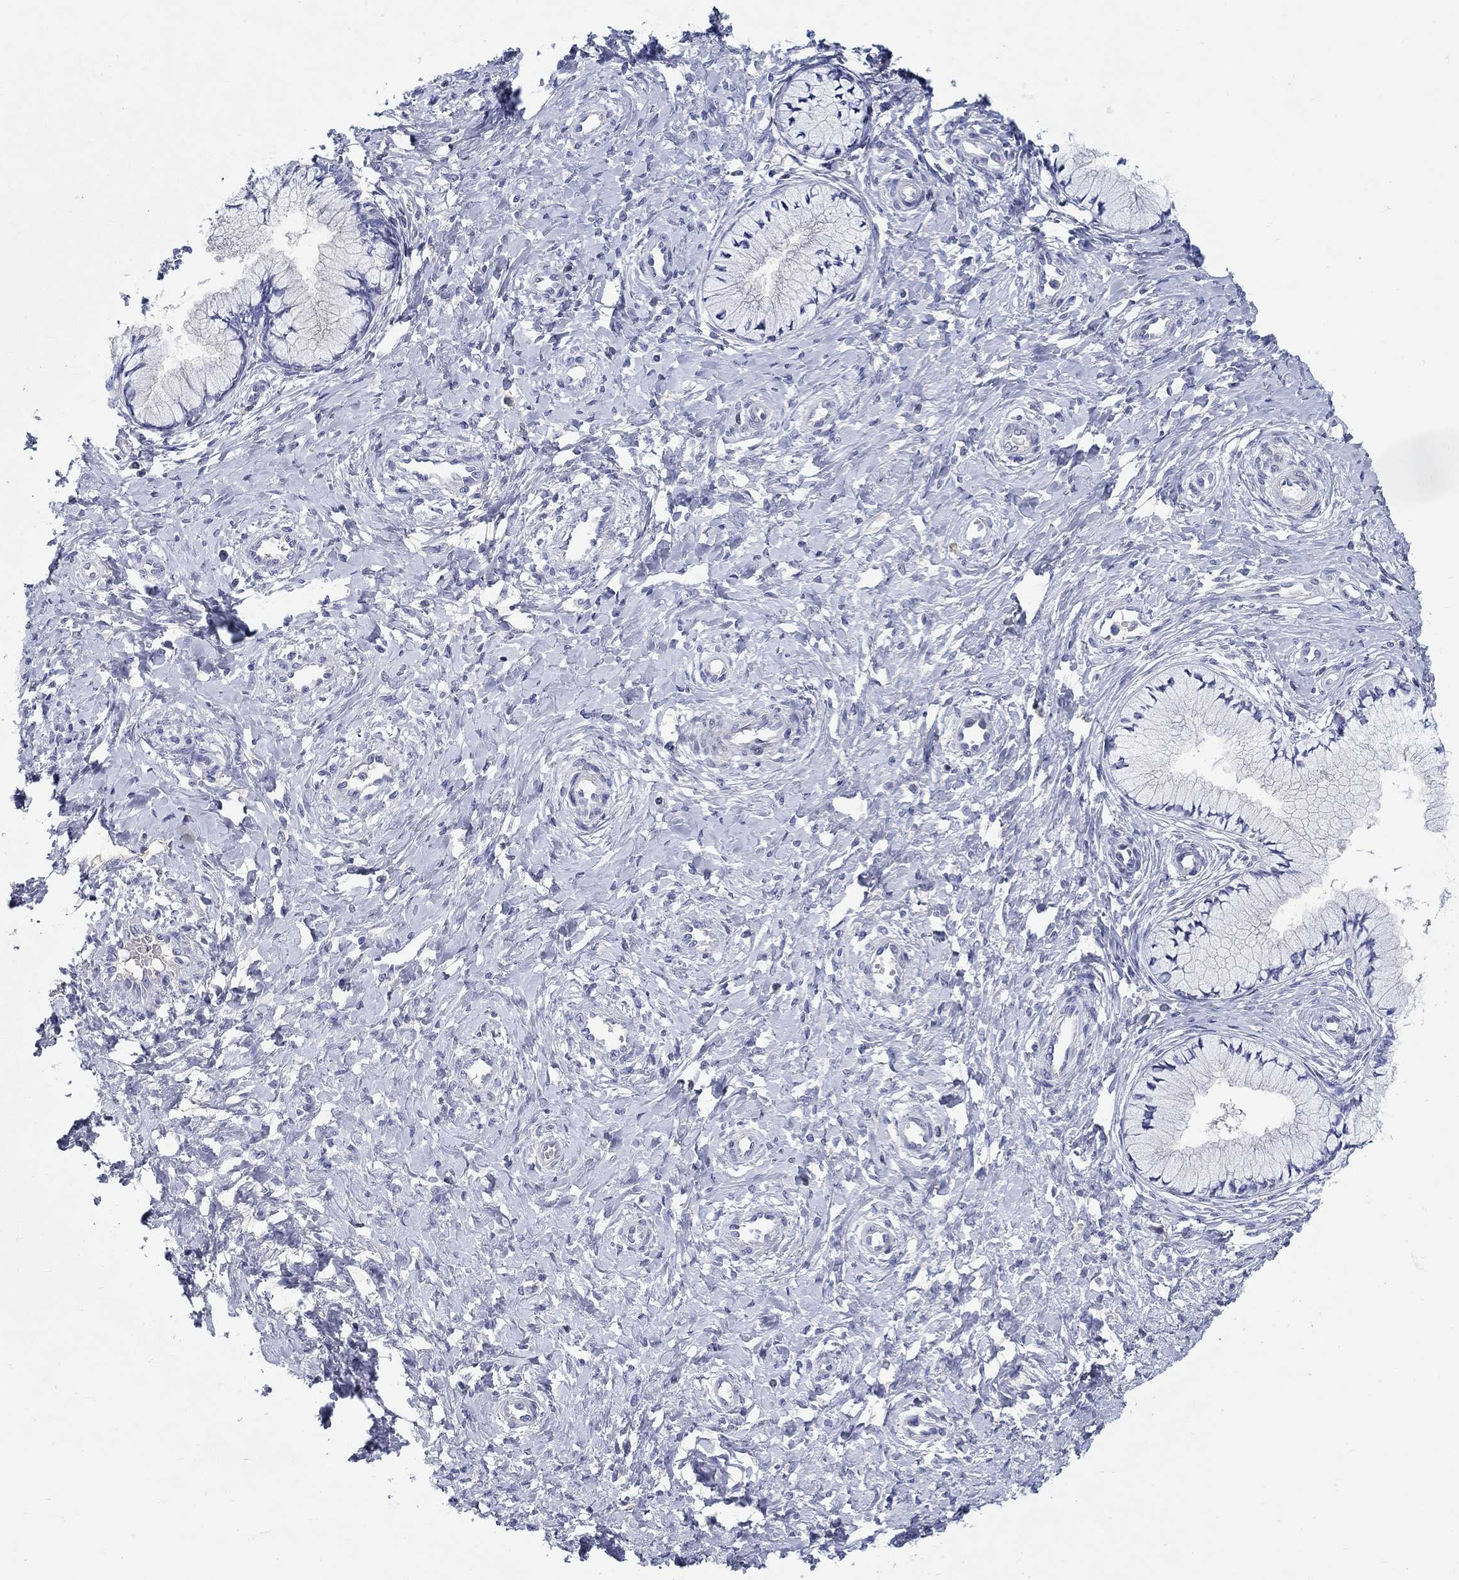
{"staining": {"intensity": "negative", "quantity": "none", "location": "none"}, "tissue": "cervix", "cell_type": "Glandular cells", "image_type": "normal", "snomed": [{"axis": "morphology", "description": "Normal tissue, NOS"}, {"axis": "topography", "description": "Cervix"}], "caption": "IHC micrograph of unremarkable cervix: human cervix stained with DAB shows no significant protein staining in glandular cells.", "gene": "CRYGA", "patient": {"sex": "female", "age": 37}}